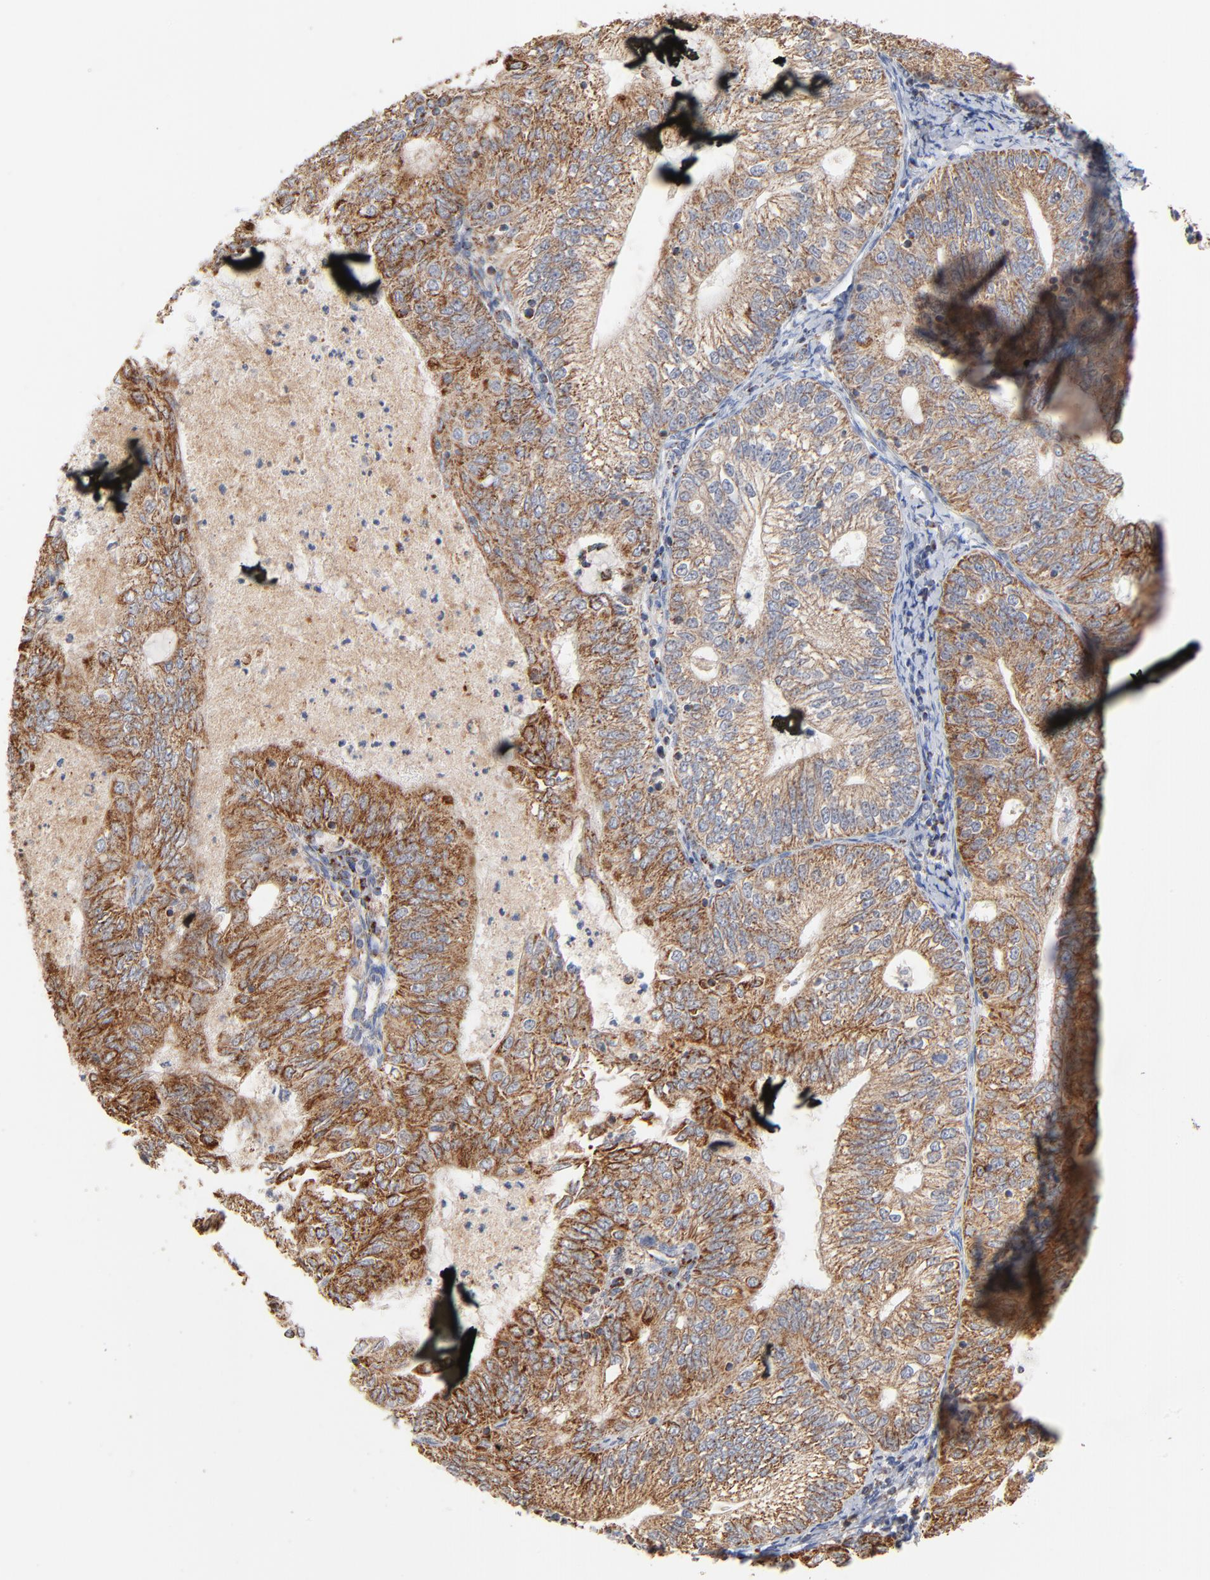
{"staining": {"intensity": "strong", "quantity": ">75%", "location": "cytoplasmic/membranous"}, "tissue": "endometrial cancer", "cell_type": "Tumor cells", "image_type": "cancer", "snomed": [{"axis": "morphology", "description": "Adenocarcinoma, NOS"}, {"axis": "topography", "description": "Endometrium"}], "caption": "IHC of endometrial adenocarcinoma reveals high levels of strong cytoplasmic/membranous staining in about >75% of tumor cells.", "gene": "UQCRC1", "patient": {"sex": "female", "age": 69}}